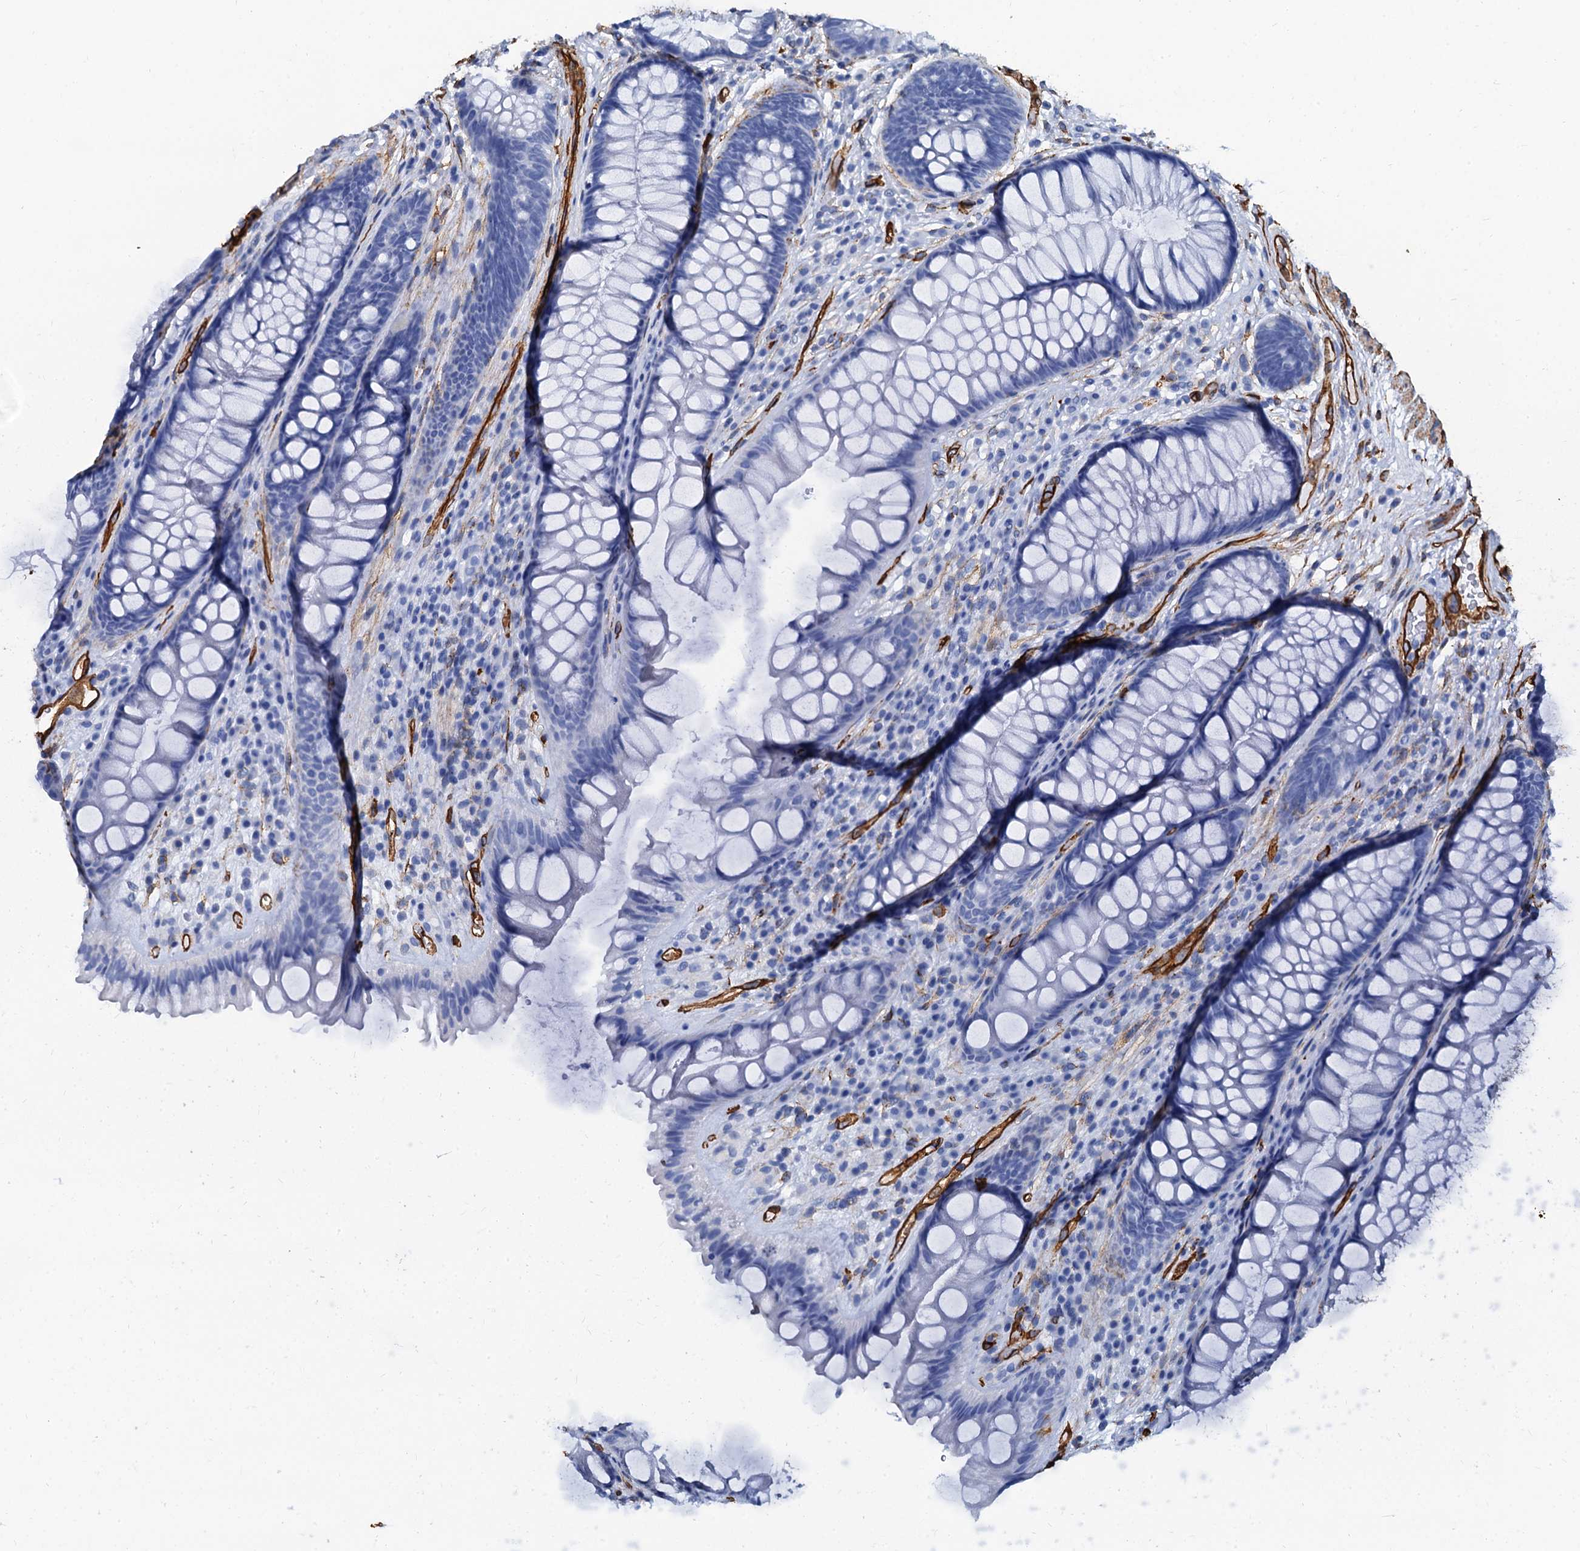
{"staining": {"intensity": "negative", "quantity": "none", "location": "none"}, "tissue": "rectum", "cell_type": "Glandular cells", "image_type": "normal", "snomed": [{"axis": "morphology", "description": "Normal tissue, NOS"}, {"axis": "topography", "description": "Rectum"}], "caption": "Histopathology image shows no significant protein expression in glandular cells of normal rectum. (Brightfield microscopy of DAB immunohistochemistry (IHC) at high magnification).", "gene": "CAVIN2", "patient": {"sex": "male", "age": 74}}